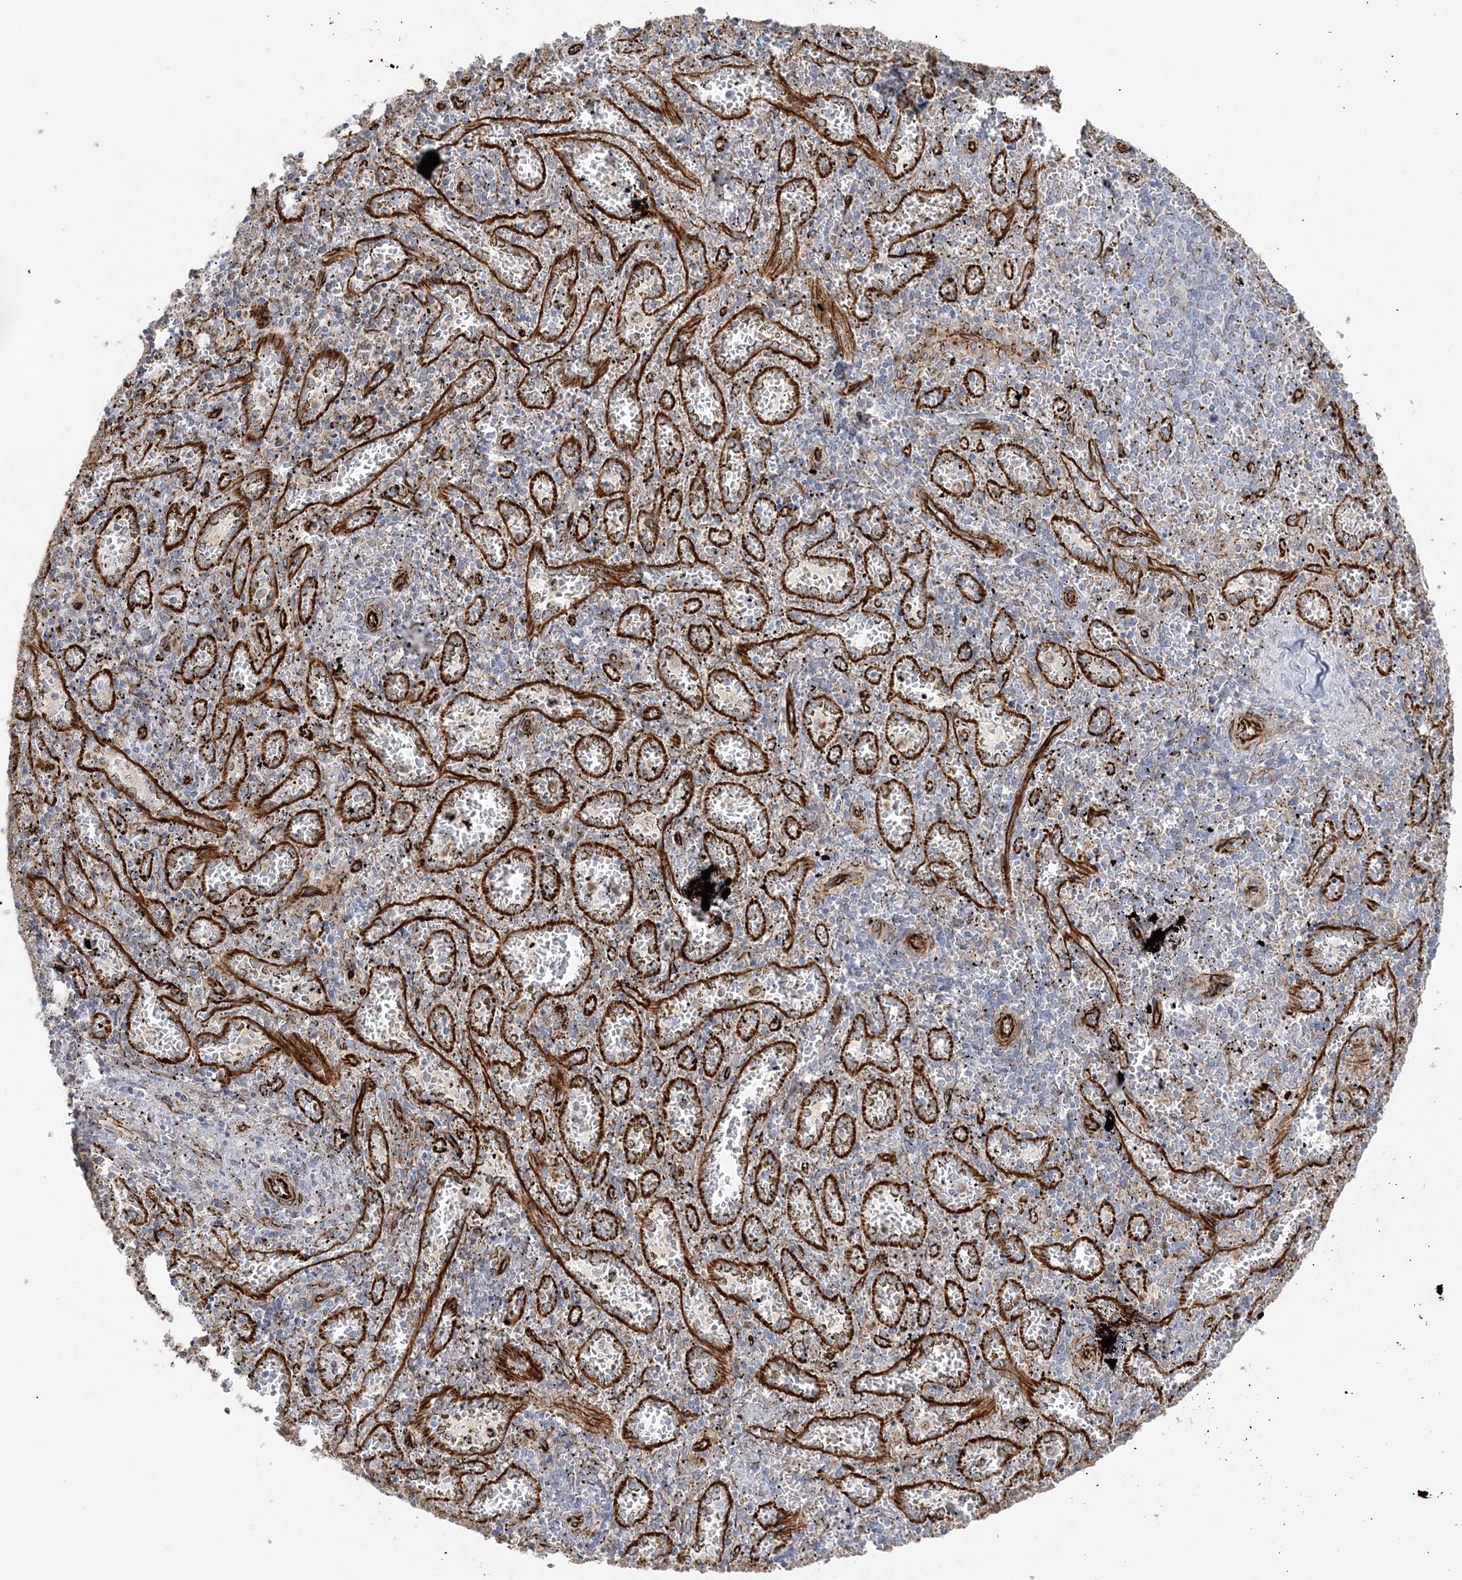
{"staining": {"intensity": "negative", "quantity": "none", "location": "none"}, "tissue": "spleen", "cell_type": "Cells in red pulp", "image_type": "normal", "snomed": [{"axis": "morphology", "description": "Normal tissue, NOS"}, {"axis": "topography", "description": "Spleen"}], "caption": "Immunohistochemical staining of unremarkable human spleen reveals no significant positivity in cells in red pulp.", "gene": "SCLT1", "patient": {"sex": "male", "age": 11}}